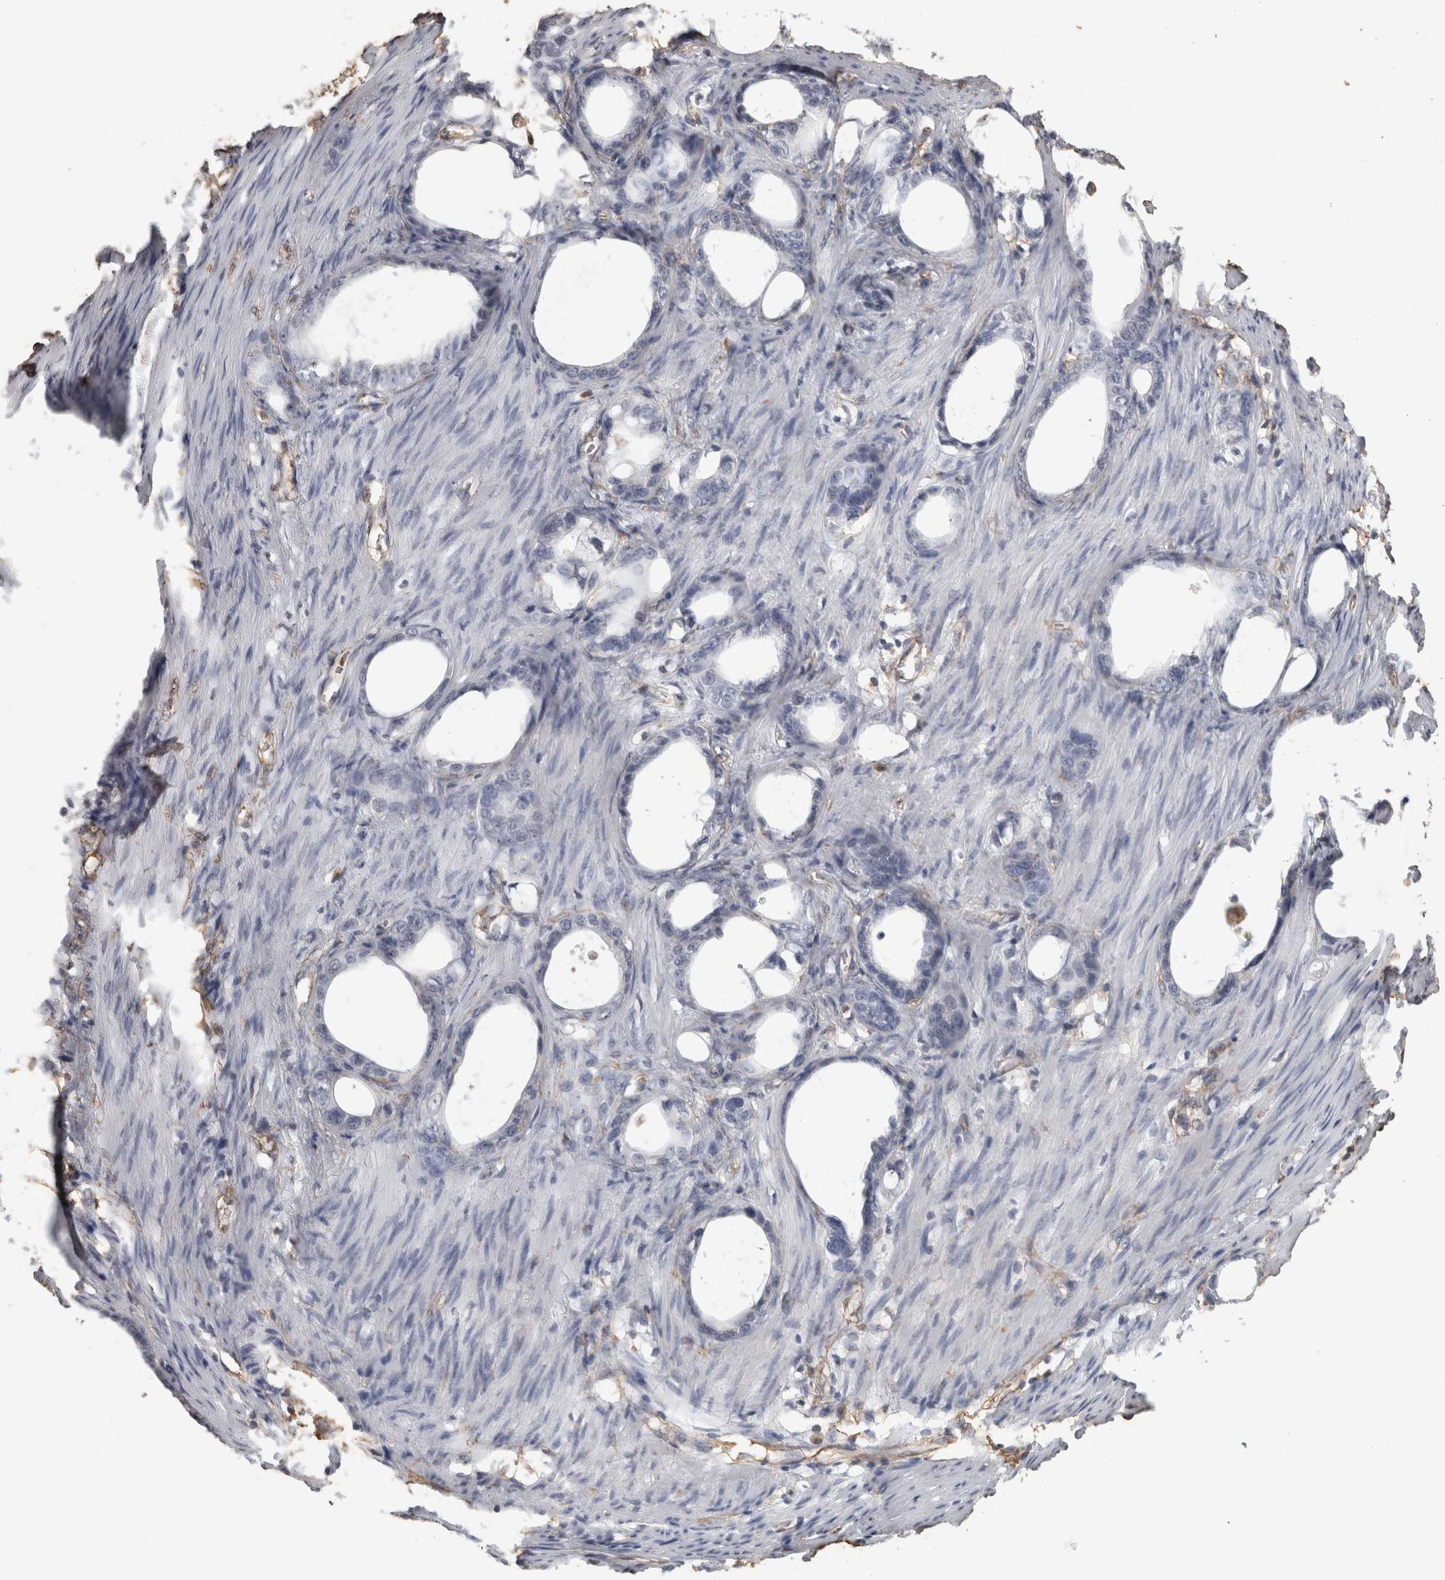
{"staining": {"intensity": "negative", "quantity": "none", "location": "none"}, "tissue": "stomach cancer", "cell_type": "Tumor cells", "image_type": "cancer", "snomed": [{"axis": "morphology", "description": "Adenocarcinoma, NOS"}, {"axis": "topography", "description": "Stomach"}], "caption": "Protein analysis of stomach adenocarcinoma shows no significant staining in tumor cells. (DAB (3,3'-diaminobenzidine) immunohistochemistry with hematoxylin counter stain).", "gene": "REPS2", "patient": {"sex": "female", "age": 75}}